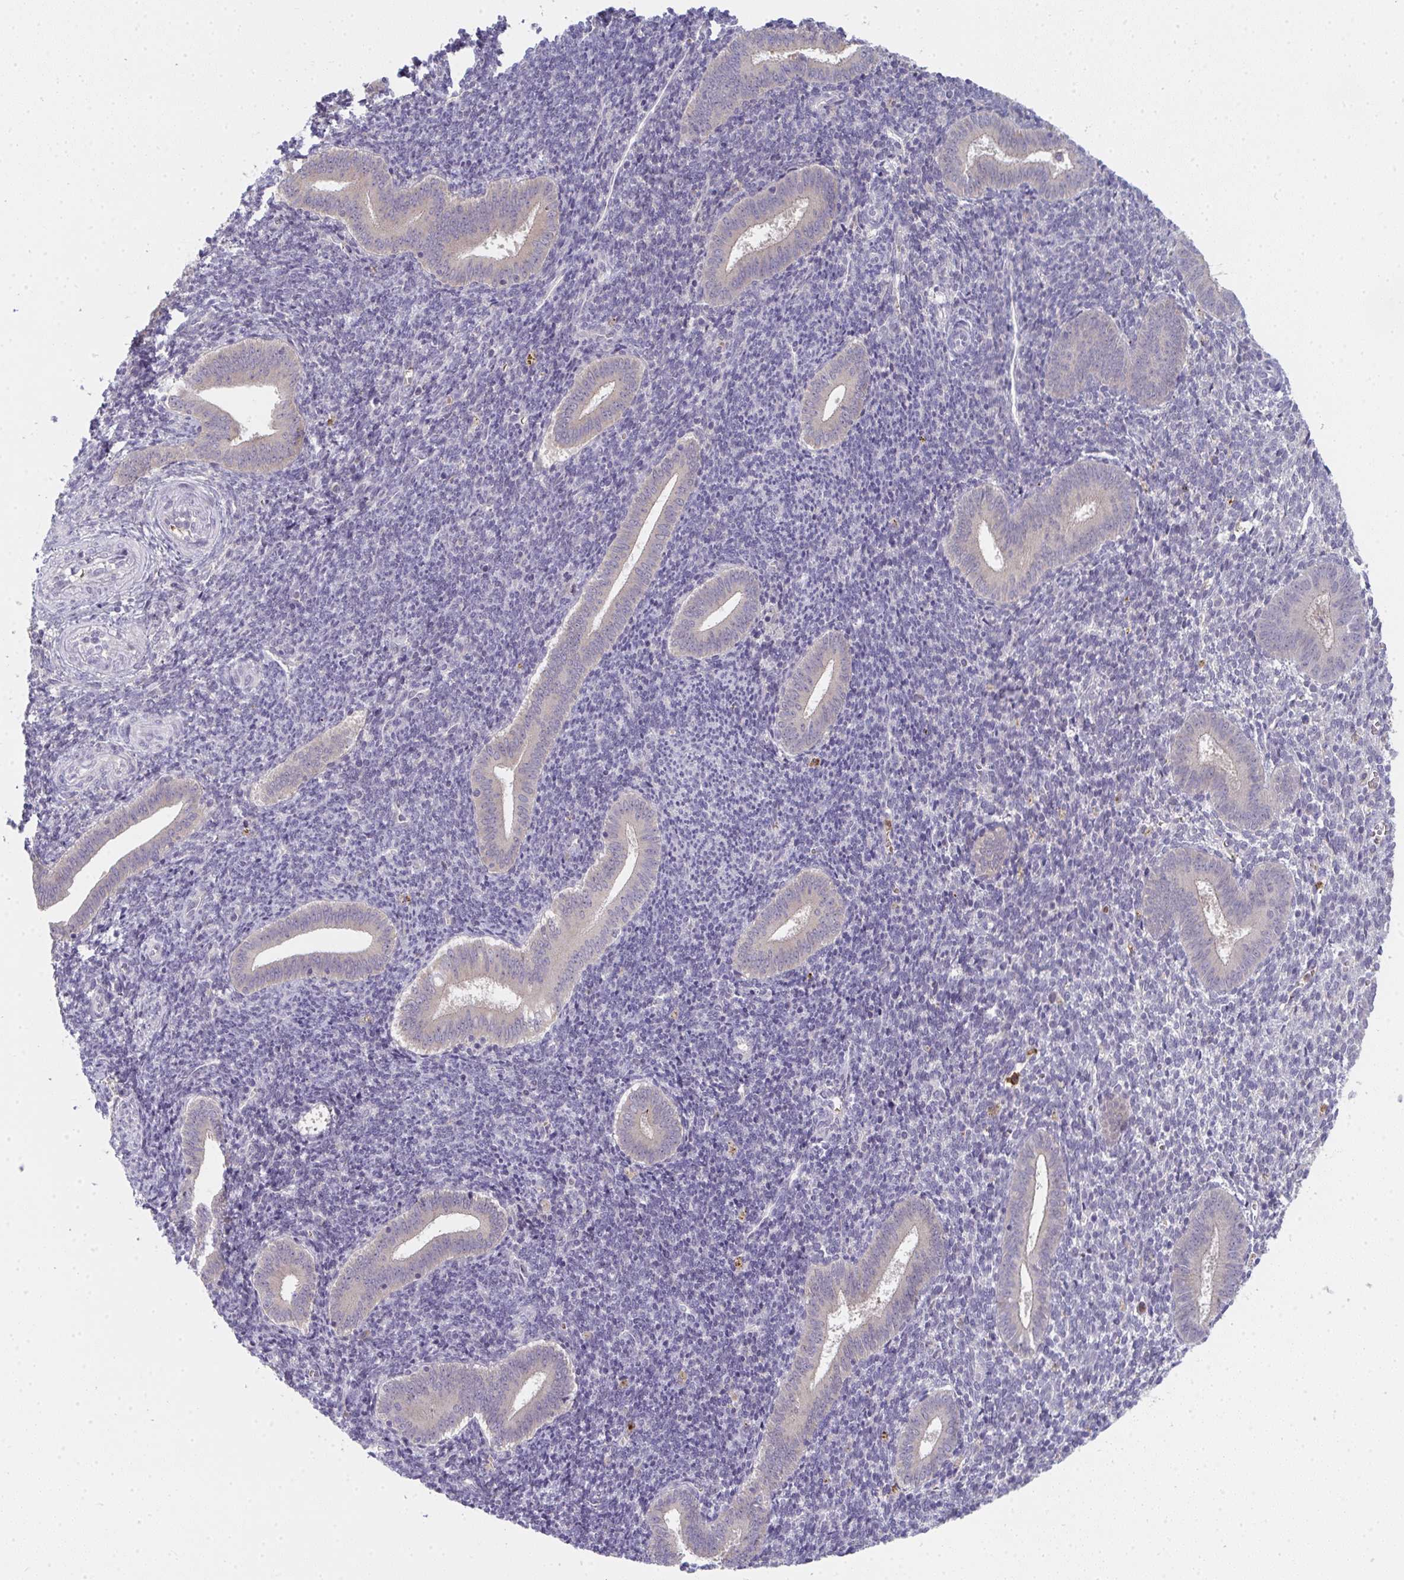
{"staining": {"intensity": "negative", "quantity": "none", "location": "none"}, "tissue": "endometrium", "cell_type": "Cells in endometrial stroma", "image_type": "normal", "snomed": [{"axis": "morphology", "description": "Normal tissue, NOS"}, {"axis": "topography", "description": "Endometrium"}], "caption": "An IHC image of unremarkable endometrium is shown. There is no staining in cells in endometrial stroma of endometrium. Brightfield microscopy of immunohistochemistry stained with DAB (brown) and hematoxylin (blue), captured at high magnification.", "gene": "RIOK1", "patient": {"sex": "female", "age": 25}}